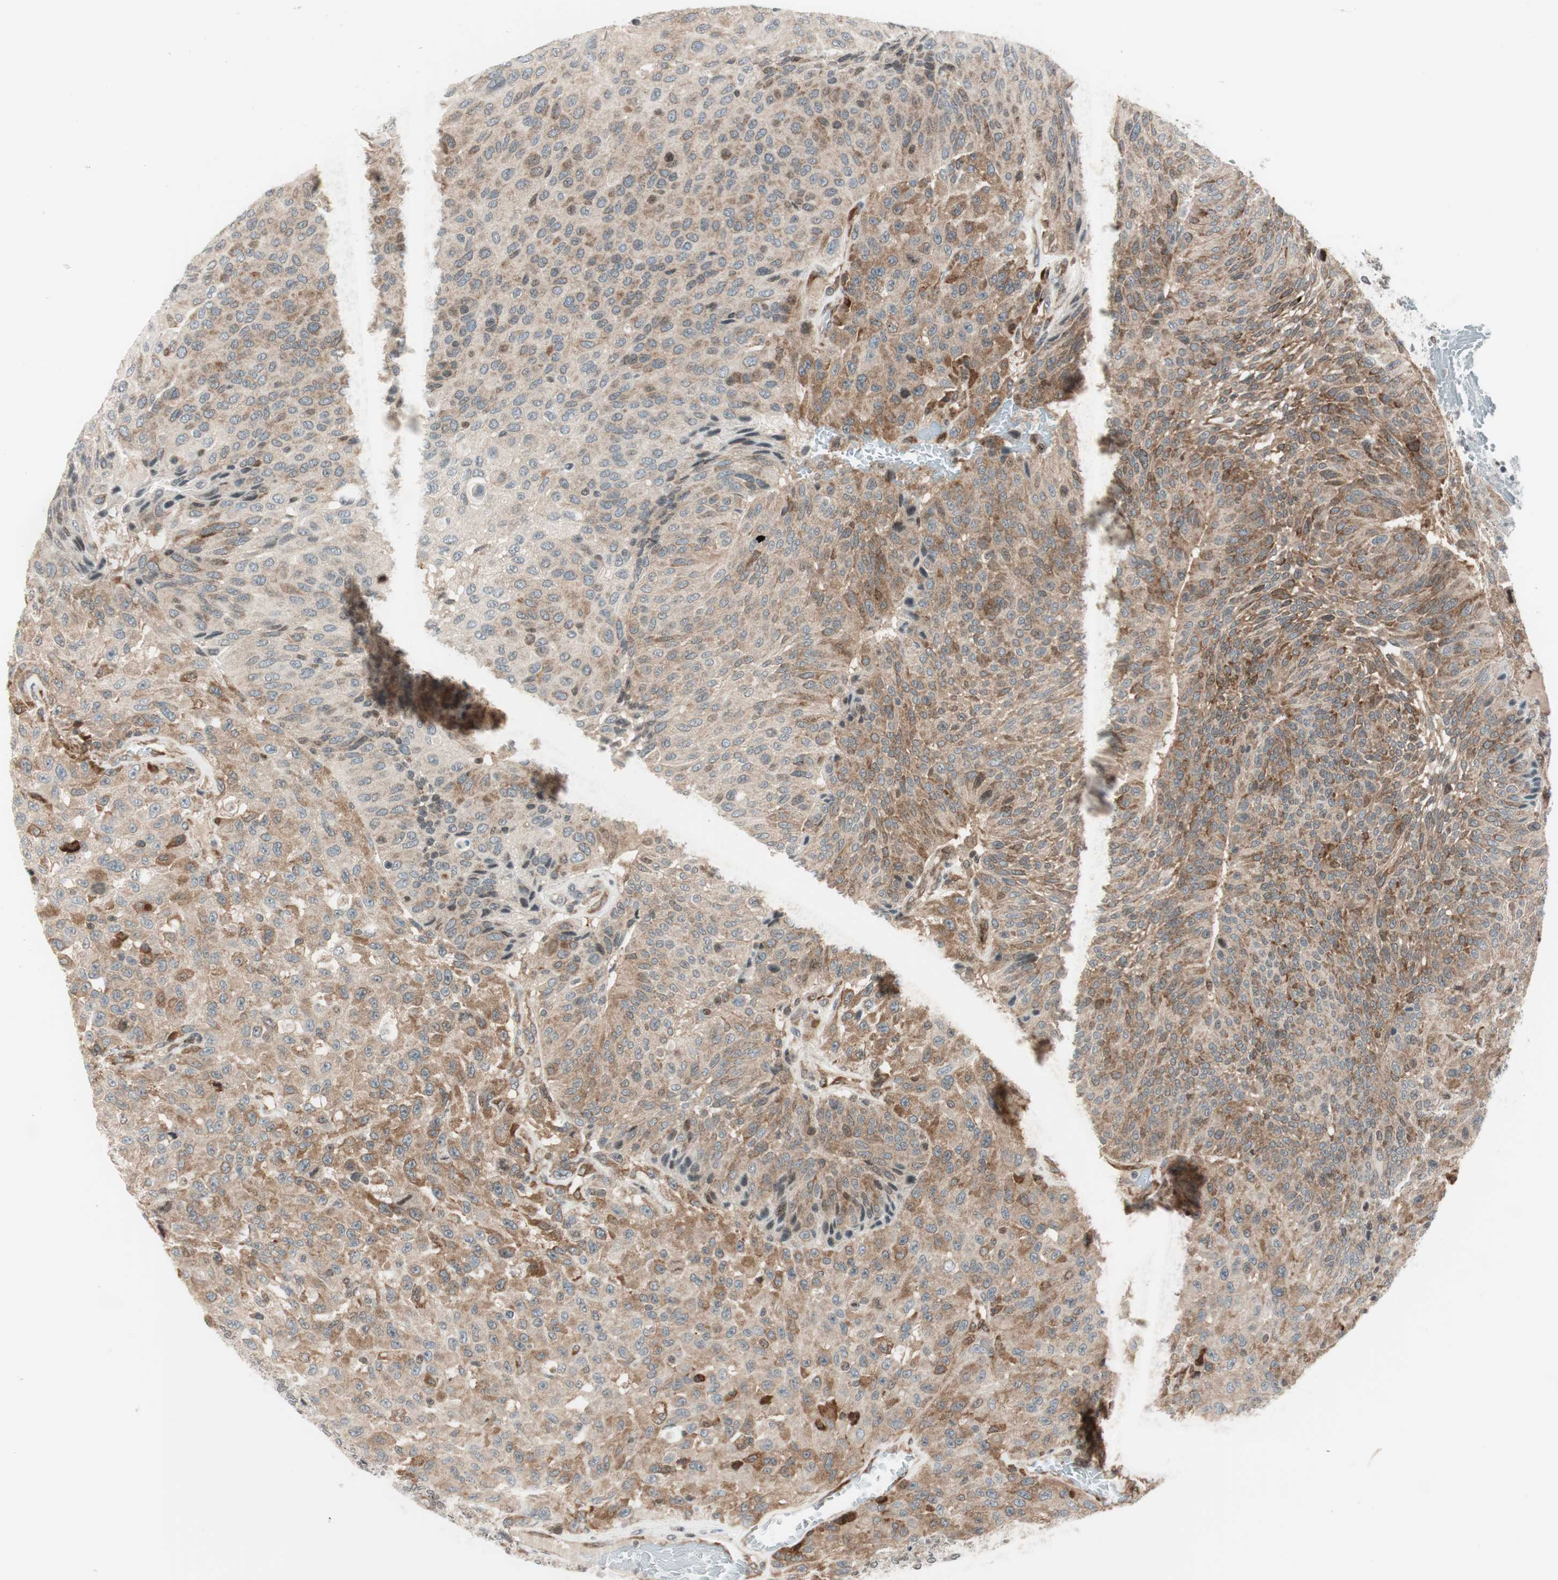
{"staining": {"intensity": "moderate", "quantity": "25%-75%", "location": "cytoplasmic/membranous"}, "tissue": "urothelial cancer", "cell_type": "Tumor cells", "image_type": "cancer", "snomed": [{"axis": "morphology", "description": "Urothelial carcinoma, High grade"}, {"axis": "topography", "description": "Urinary bladder"}], "caption": "Tumor cells demonstrate moderate cytoplasmic/membranous positivity in about 25%-75% of cells in urothelial cancer.", "gene": "TPT1", "patient": {"sex": "male", "age": 66}}